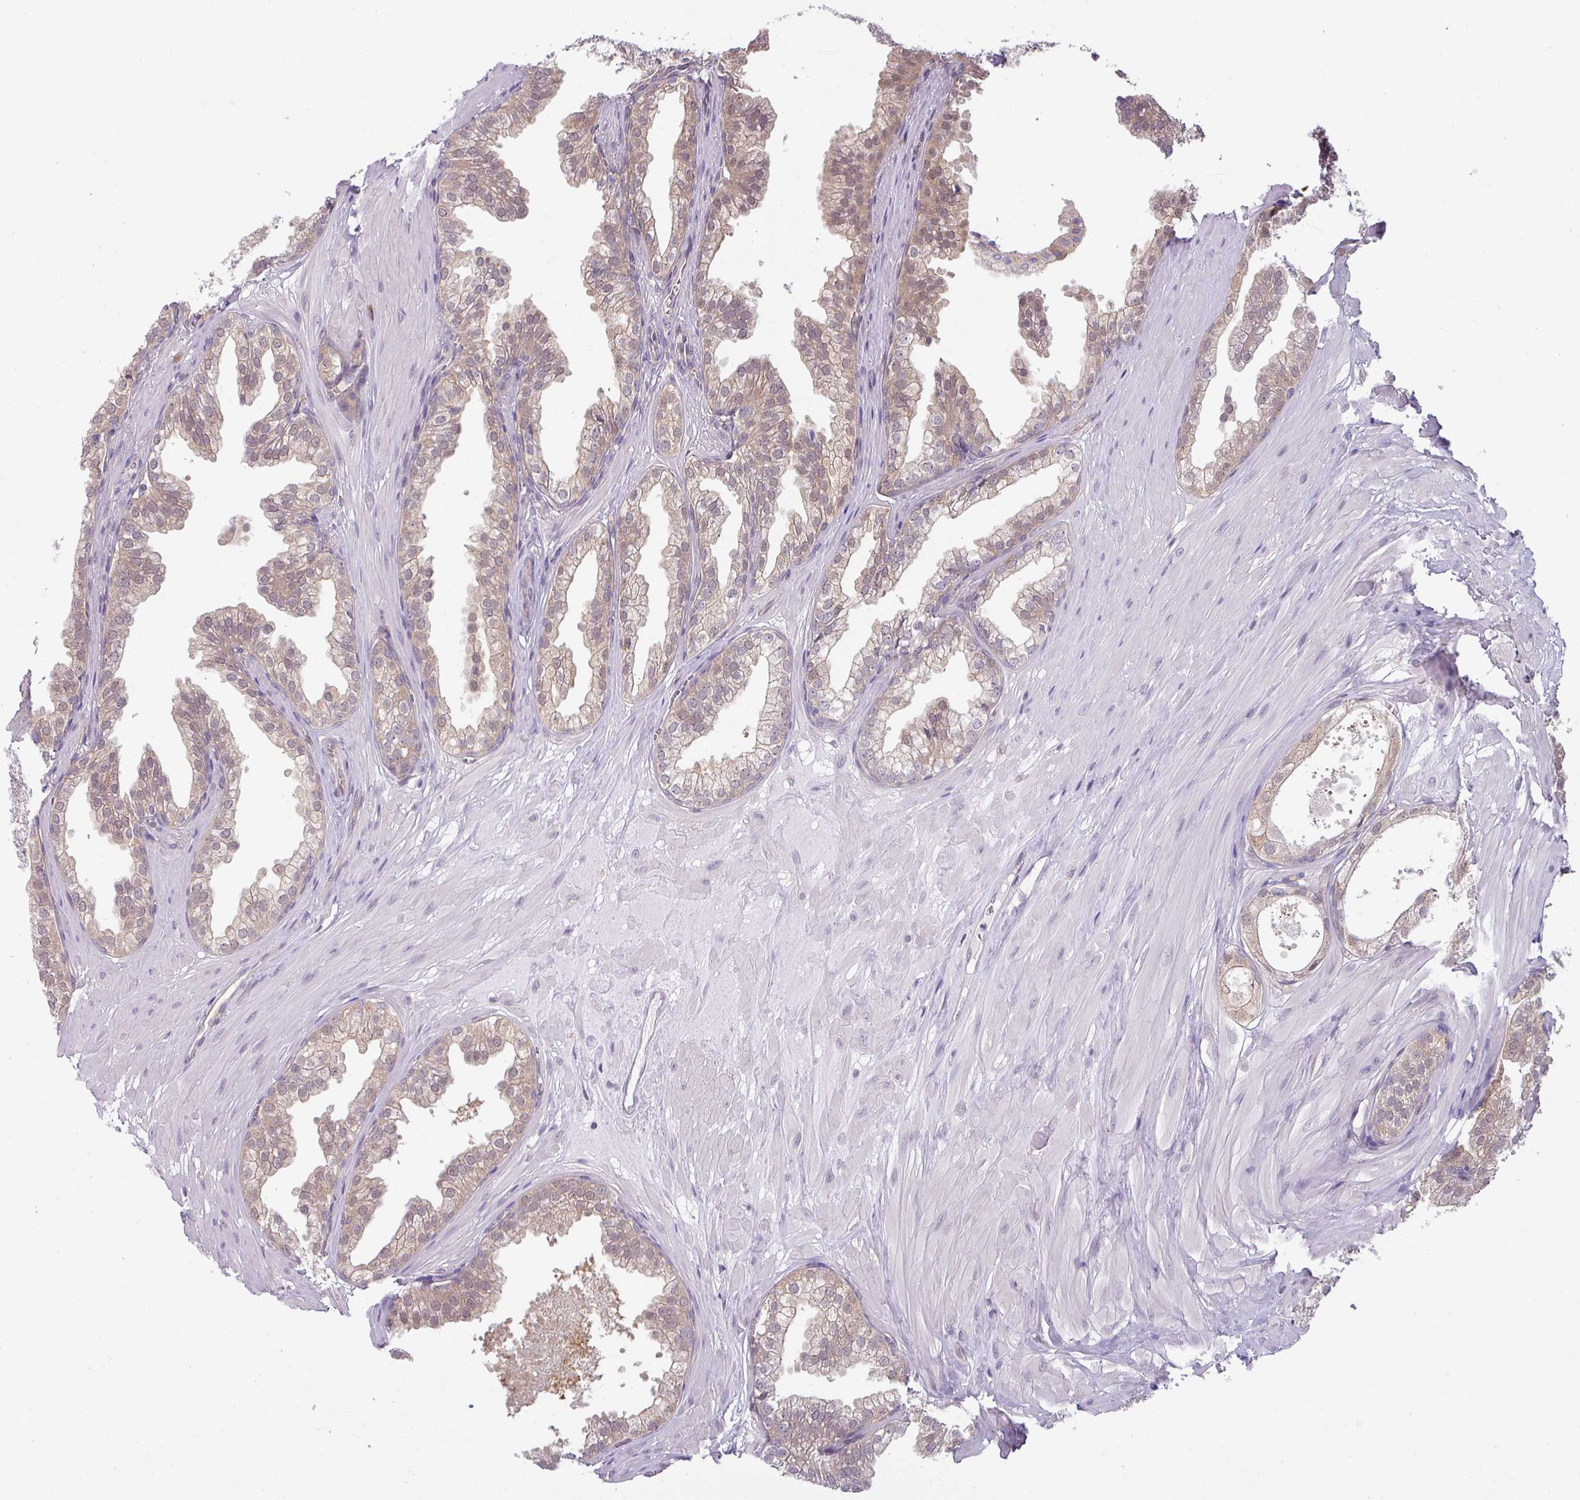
{"staining": {"intensity": "weak", "quantity": "25%-75%", "location": "cytoplasmic/membranous,nuclear"}, "tissue": "prostate", "cell_type": "Glandular cells", "image_type": "normal", "snomed": [{"axis": "morphology", "description": "Normal tissue, NOS"}, {"axis": "topography", "description": "Prostate"}, {"axis": "topography", "description": "Peripheral nerve tissue"}], "caption": "The photomicrograph reveals staining of unremarkable prostate, revealing weak cytoplasmic/membranous,nuclear protein positivity (brown color) within glandular cells. (DAB IHC with brightfield microscopy, high magnification).", "gene": "CCDC144A", "patient": {"sex": "male", "age": 55}}